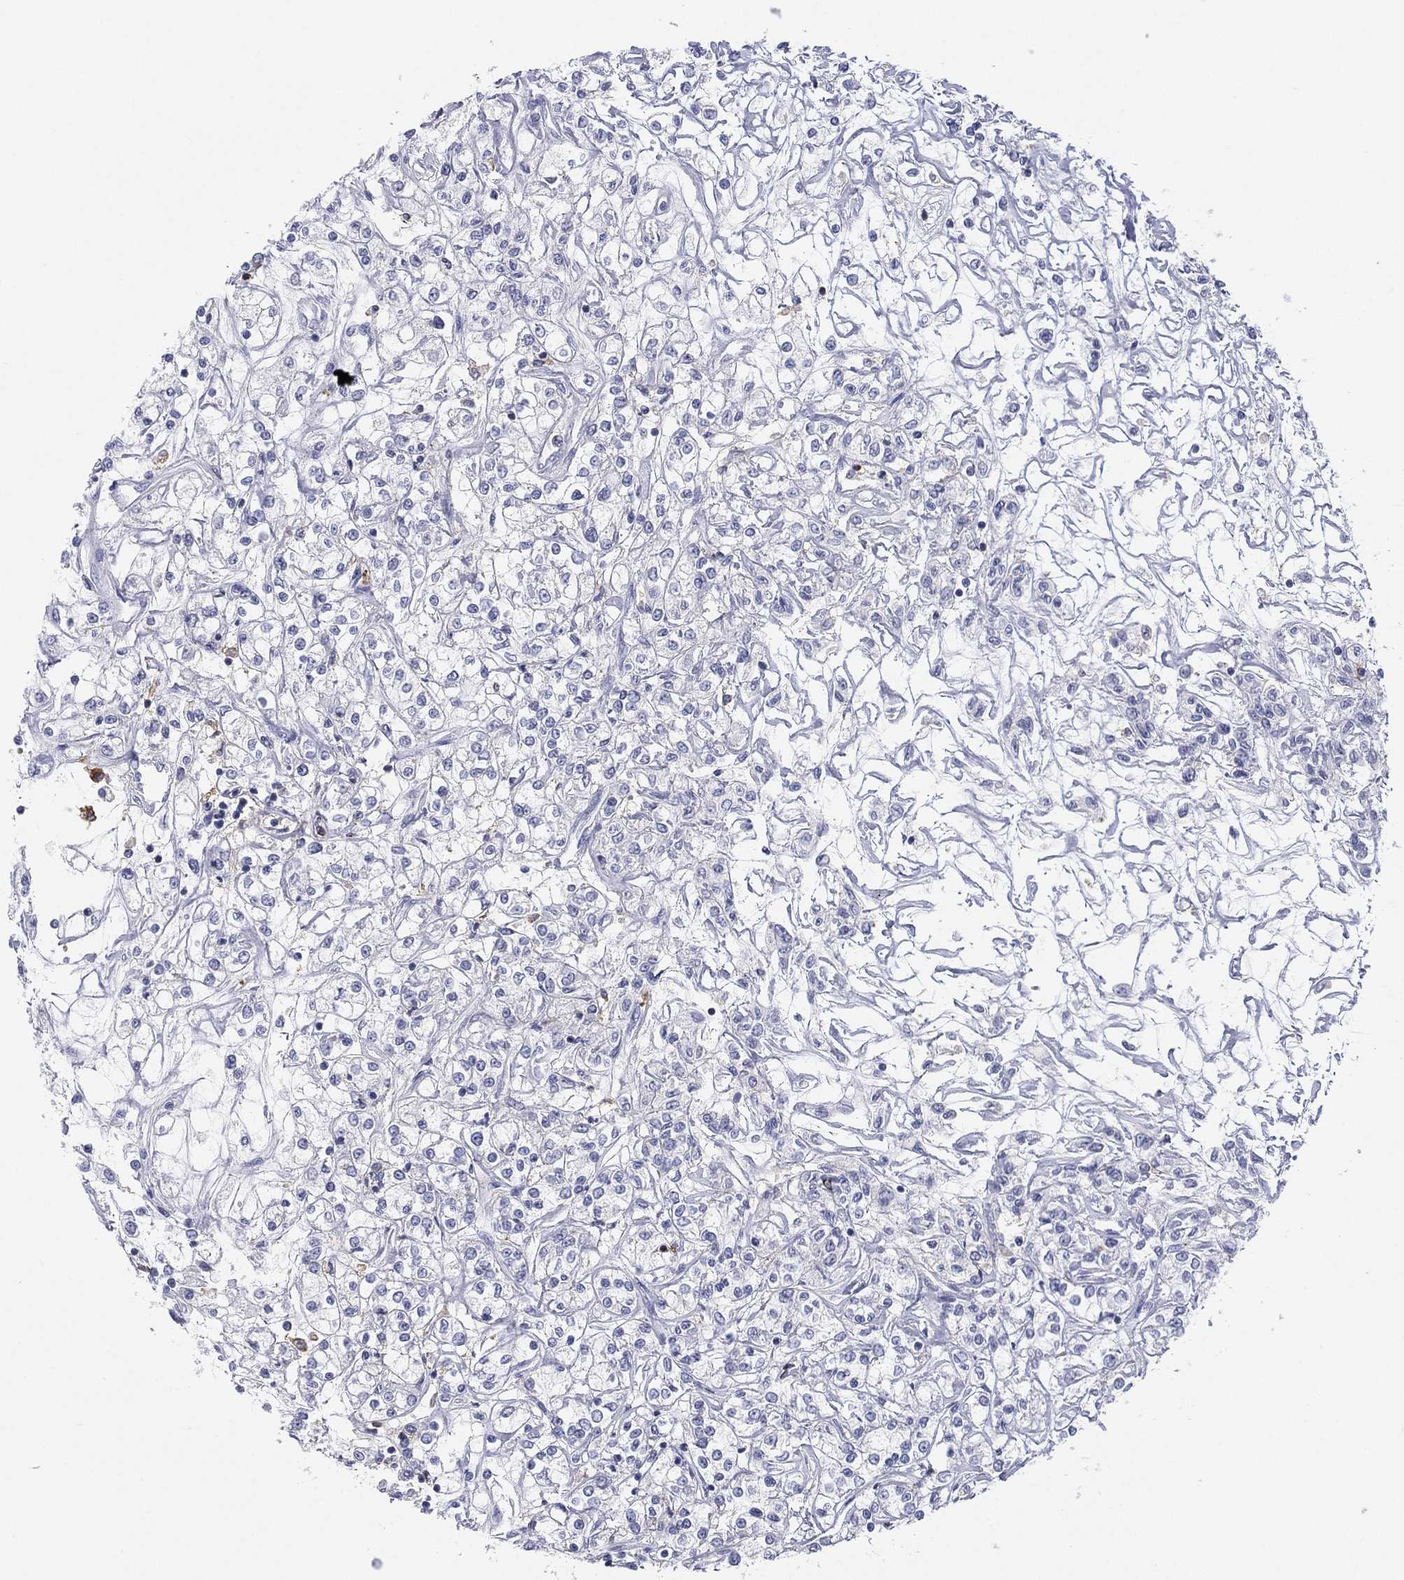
{"staining": {"intensity": "negative", "quantity": "none", "location": "none"}, "tissue": "renal cancer", "cell_type": "Tumor cells", "image_type": "cancer", "snomed": [{"axis": "morphology", "description": "Adenocarcinoma, NOS"}, {"axis": "topography", "description": "Kidney"}], "caption": "This is an immunohistochemistry (IHC) histopathology image of adenocarcinoma (renal). There is no staining in tumor cells.", "gene": "SELPLG", "patient": {"sex": "female", "age": 59}}